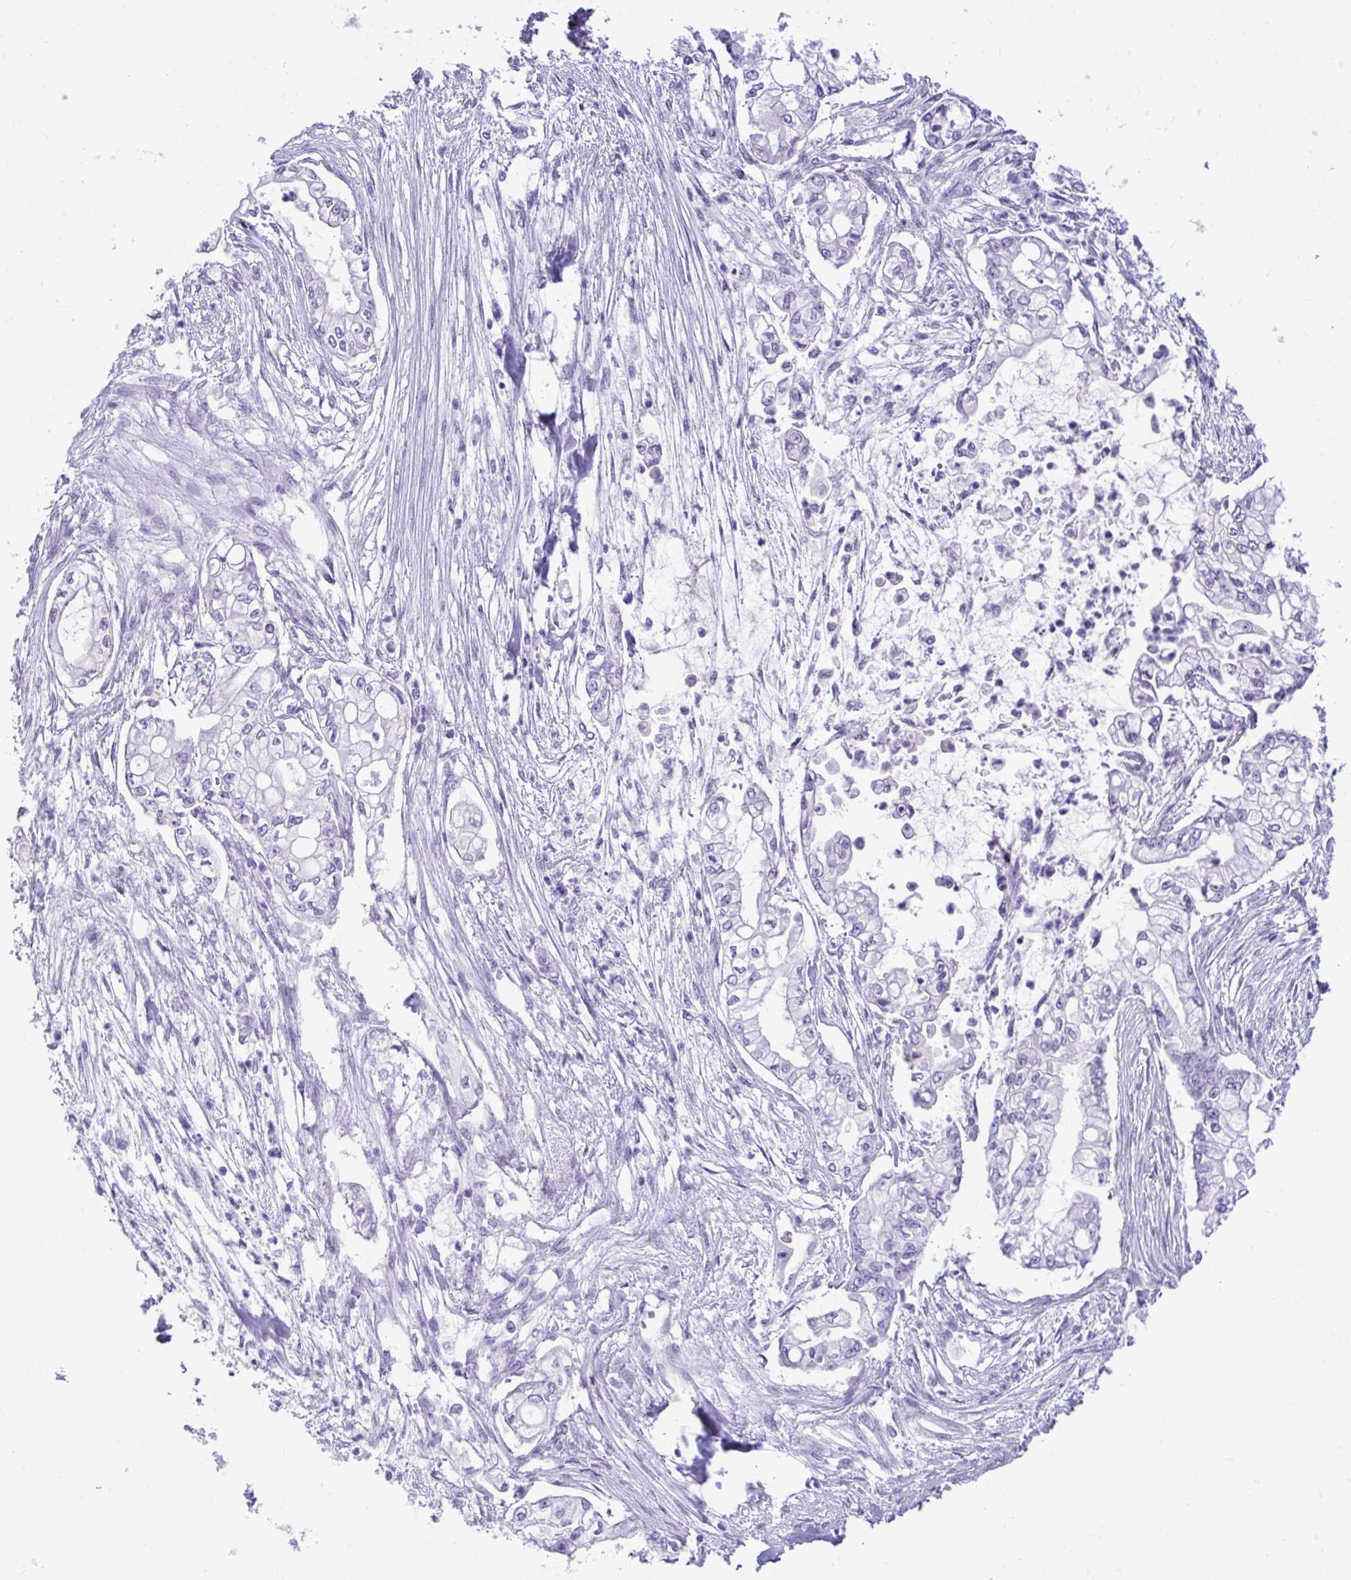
{"staining": {"intensity": "negative", "quantity": "none", "location": "none"}, "tissue": "pancreatic cancer", "cell_type": "Tumor cells", "image_type": "cancer", "snomed": [{"axis": "morphology", "description": "Adenocarcinoma, NOS"}, {"axis": "topography", "description": "Pancreas"}], "caption": "Pancreatic adenocarcinoma stained for a protein using immunohistochemistry reveals no staining tumor cells.", "gene": "PRM2", "patient": {"sex": "female", "age": 69}}